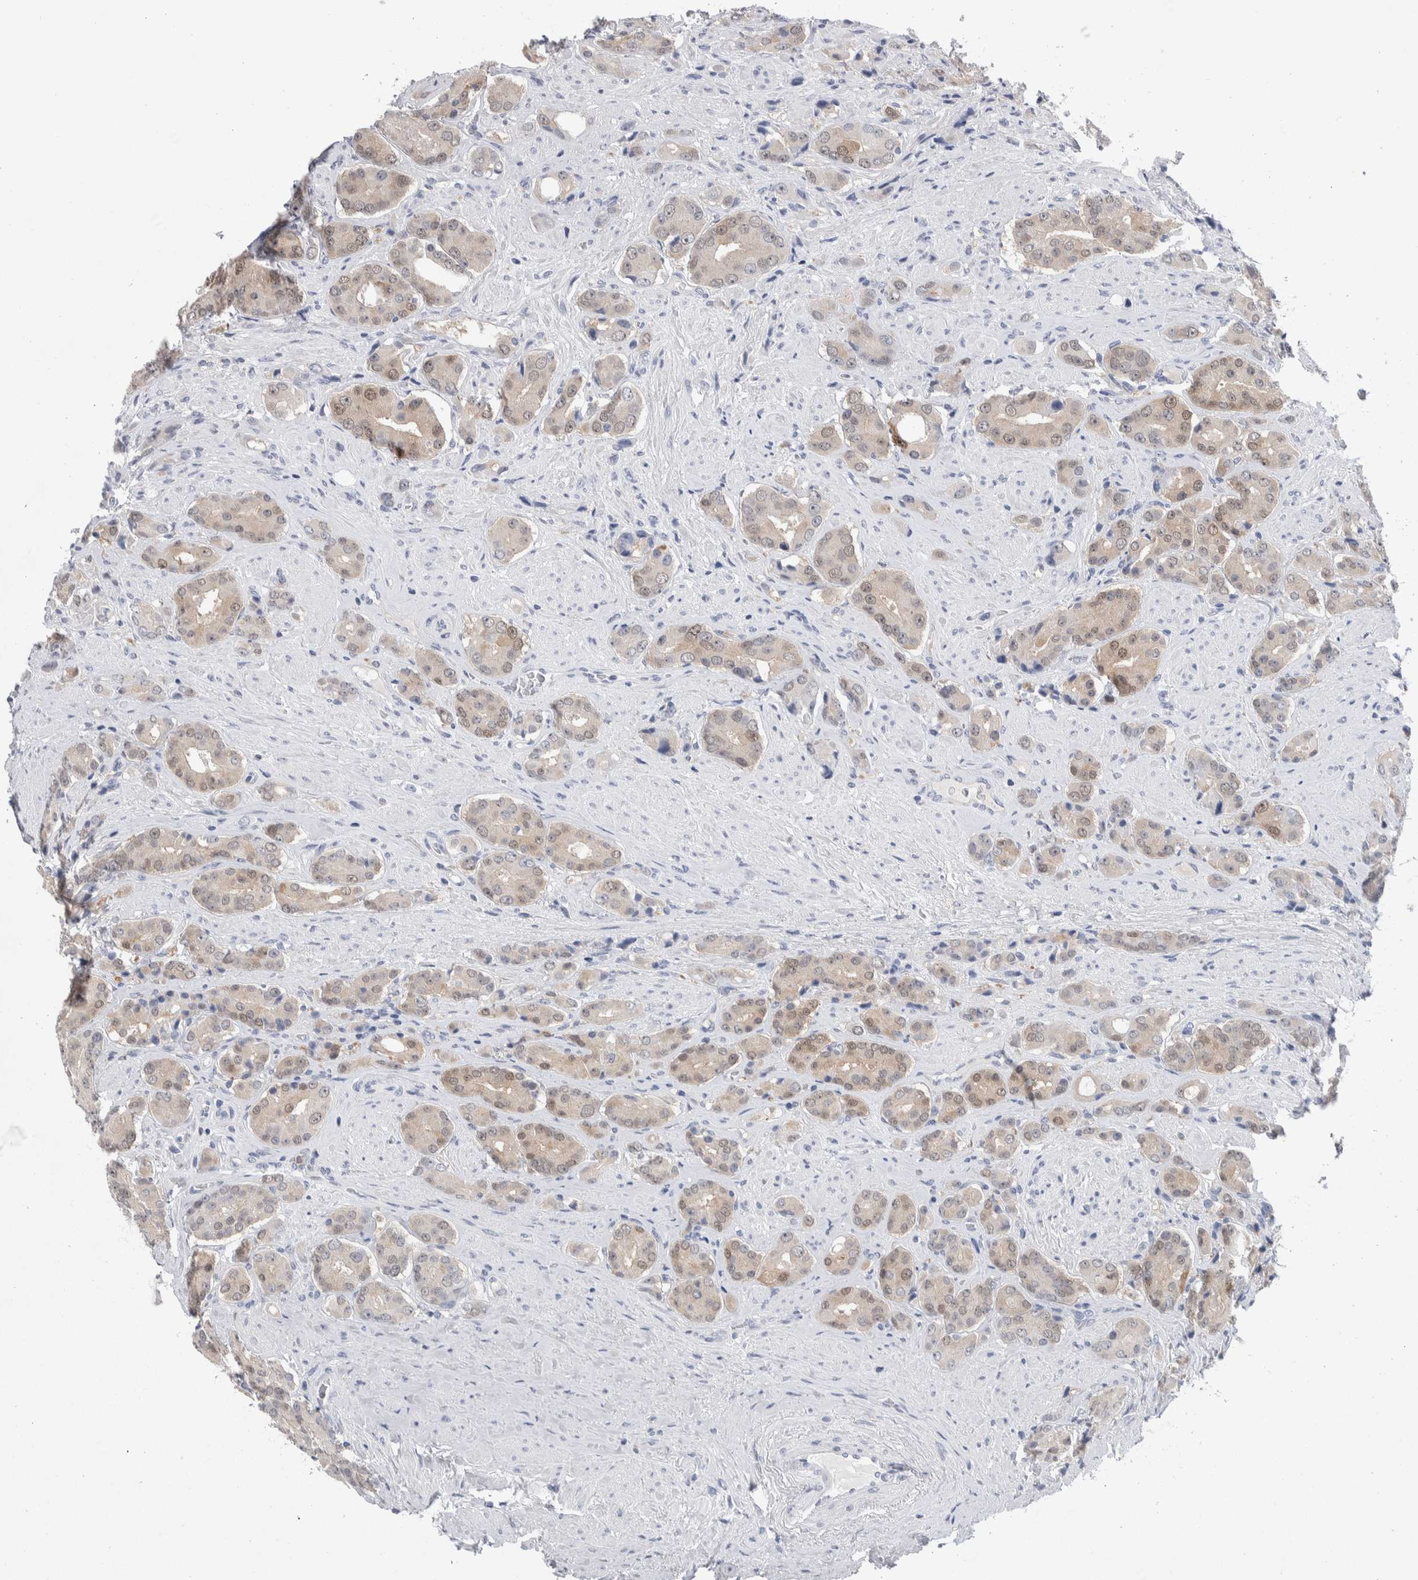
{"staining": {"intensity": "weak", "quantity": "25%-75%", "location": "cytoplasmic/membranous,nuclear"}, "tissue": "prostate cancer", "cell_type": "Tumor cells", "image_type": "cancer", "snomed": [{"axis": "morphology", "description": "Adenocarcinoma, High grade"}, {"axis": "topography", "description": "Prostate"}], "caption": "High-magnification brightfield microscopy of prostate cancer (adenocarcinoma (high-grade)) stained with DAB (brown) and counterstained with hematoxylin (blue). tumor cells exhibit weak cytoplasmic/membranous and nuclear staining is identified in approximately25%-75% of cells.", "gene": "LURAP1L", "patient": {"sex": "male", "age": 71}}